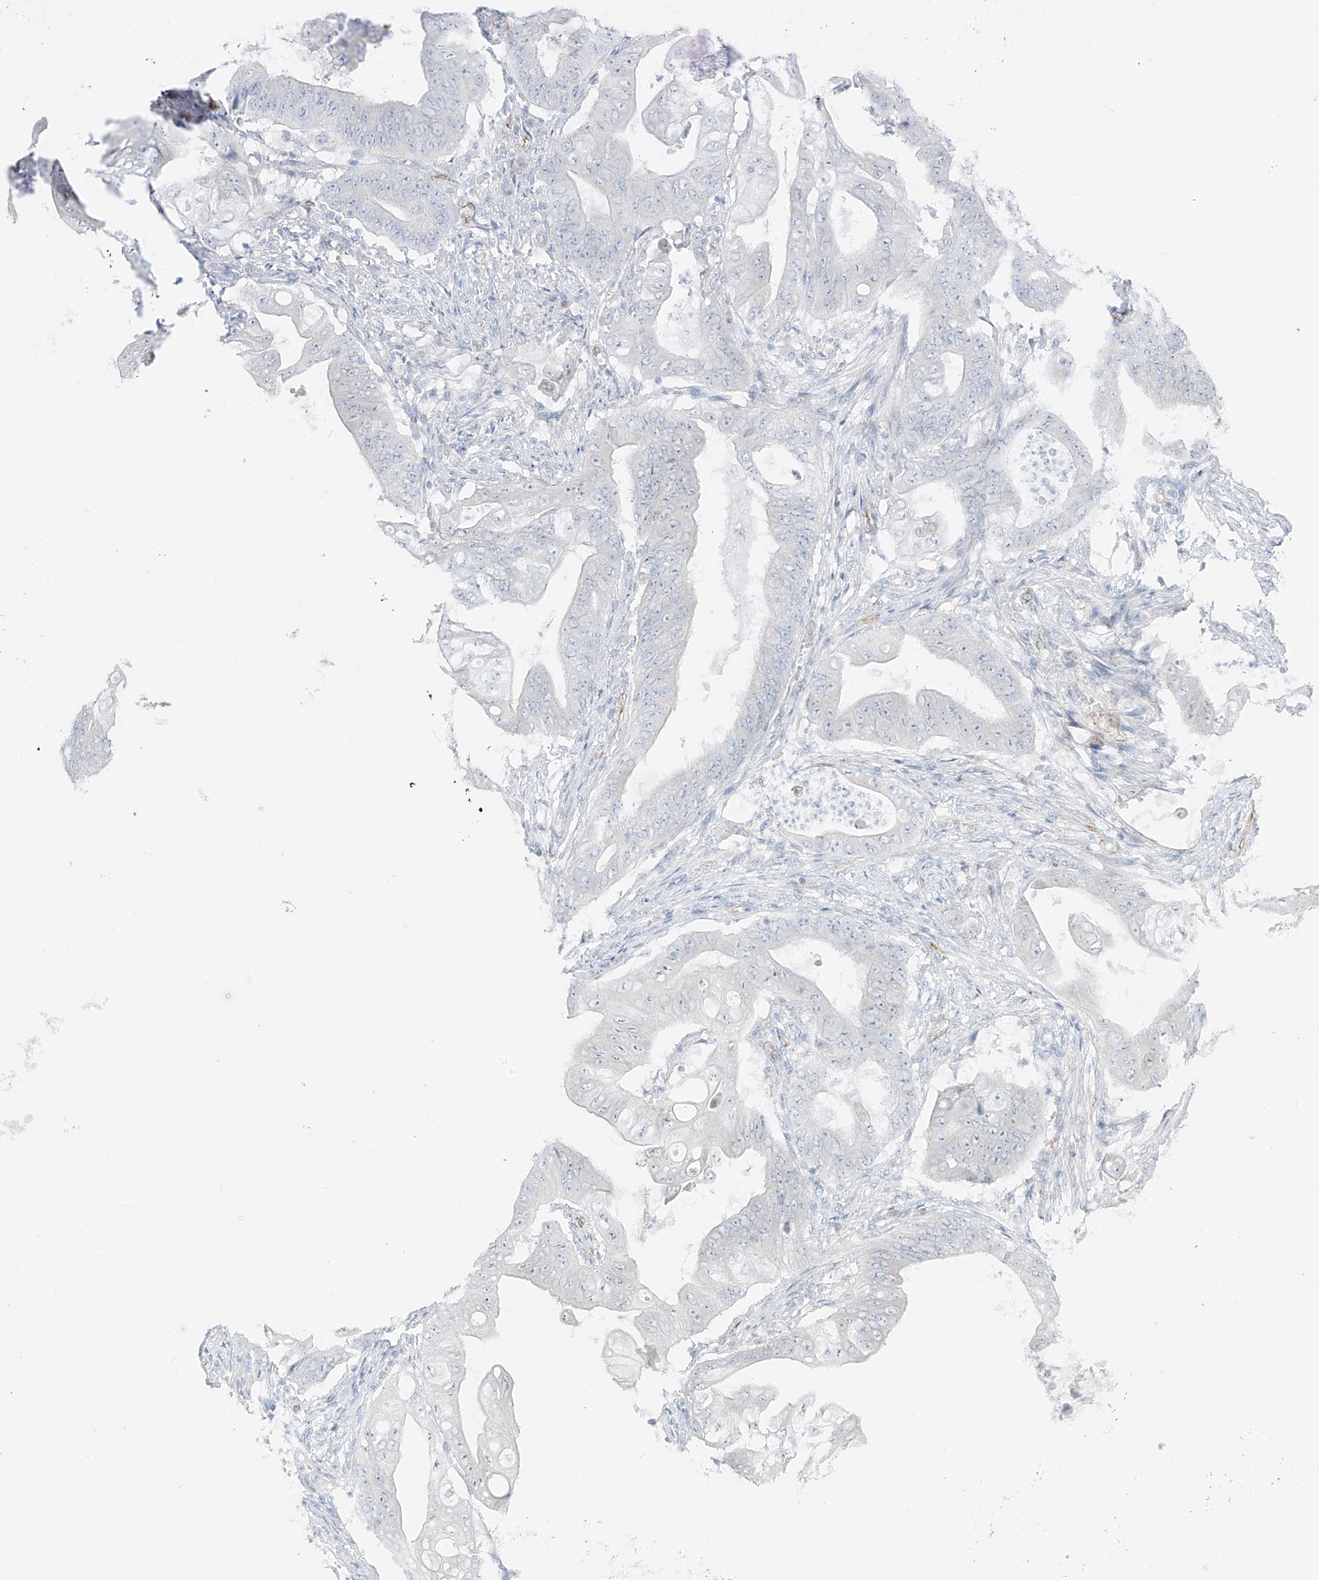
{"staining": {"intensity": "negative", "quantity": "none", "location": "none"}, "tissue": "stomach cancer", "cell_type": "Tumor cells", "image_type": "cancer", "snomed": [{"axis": "morphology", "description": "Adenocarcinoma, NOS"}, {"axis": "topography", "description": "Stomach"}], "caption": "Human stomach adenocarcinoma stained for a protein using immunohistochemistry demonstrates no expression in tumor cells.", "gene": "C11orf87", "patient": {"sex": "female", "age": 73}}